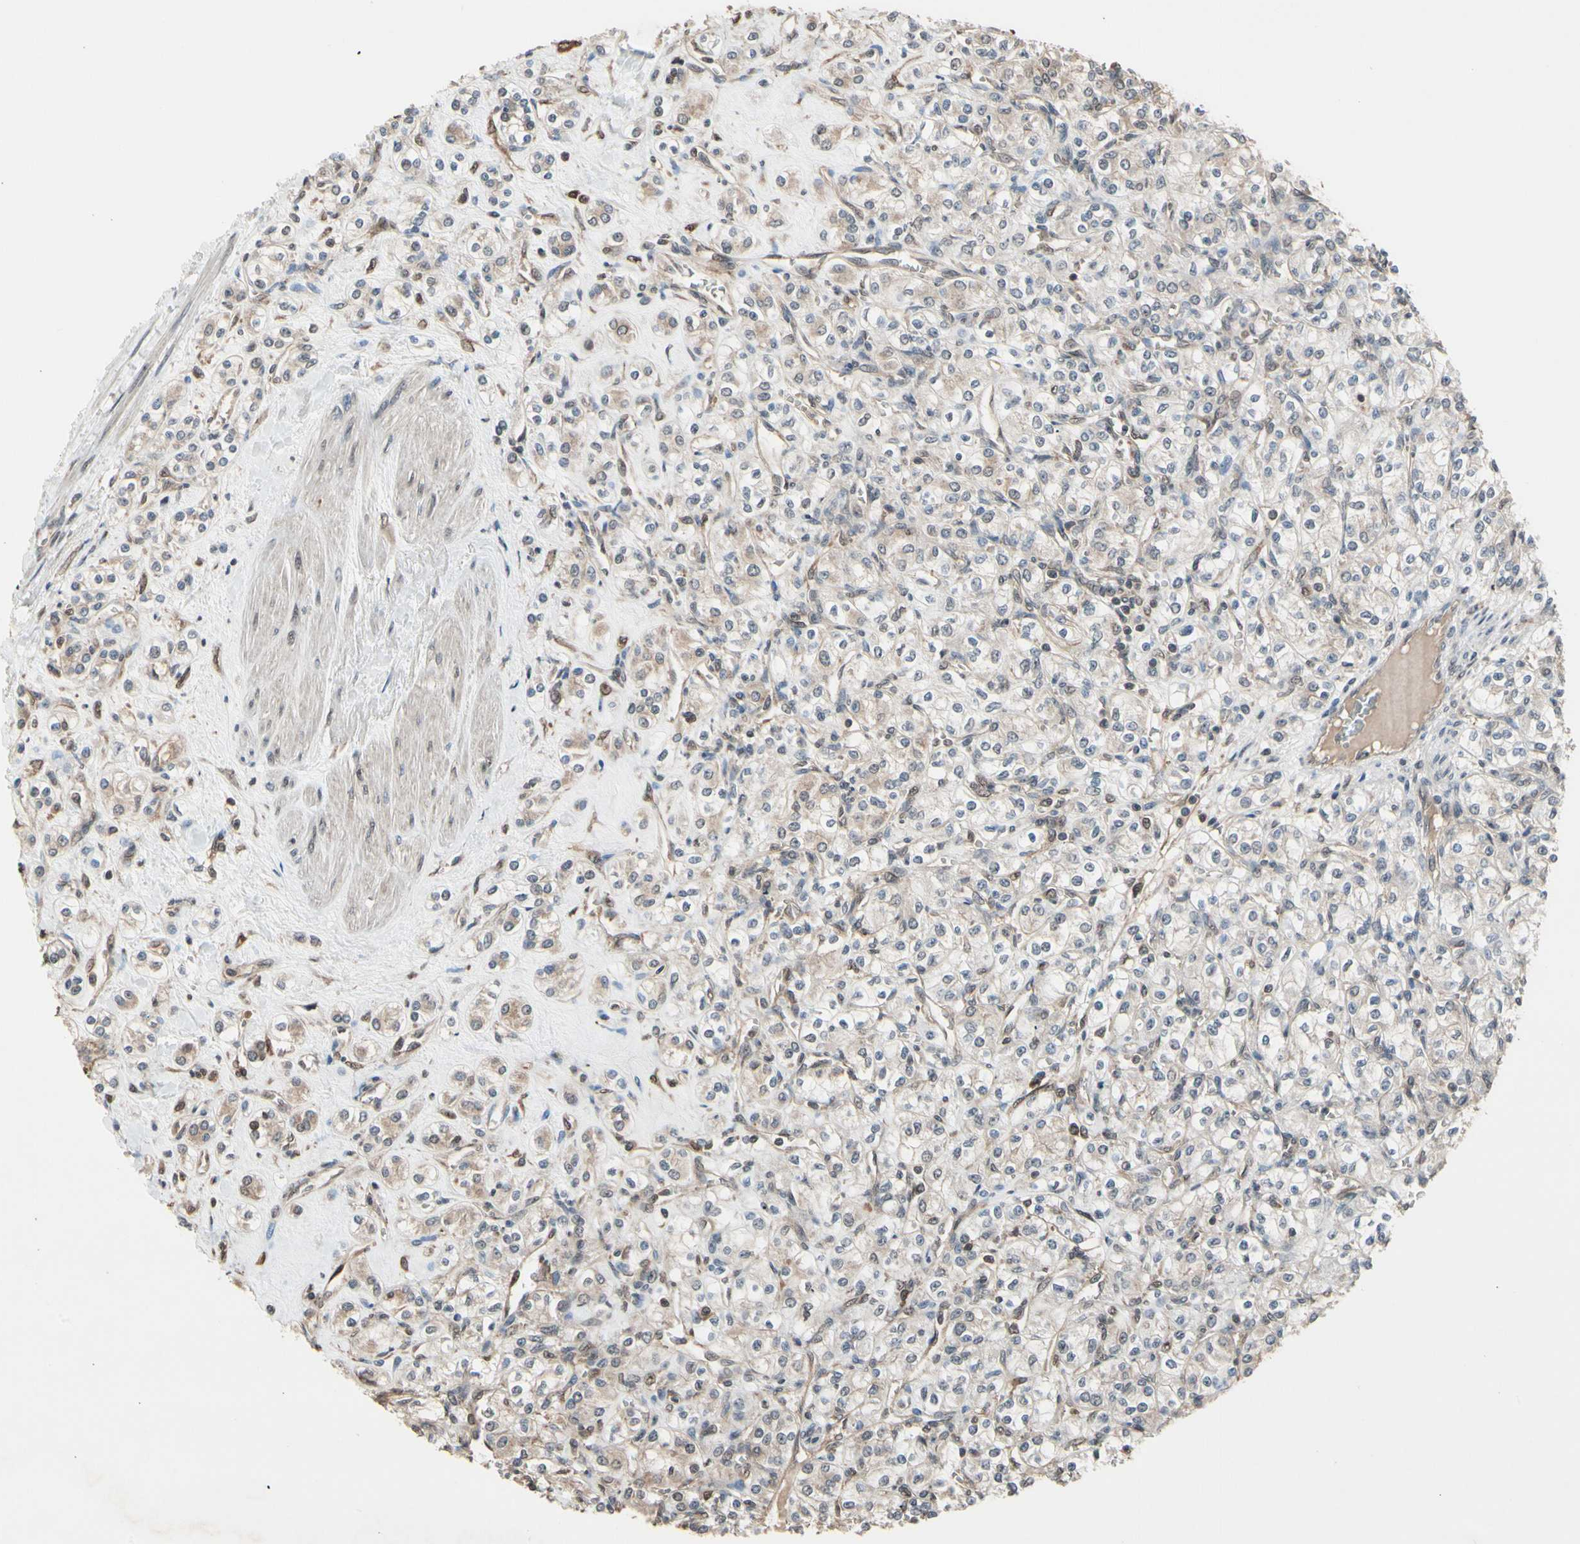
{"staining": {"intensity": "weak", "quantity": "<25%", "location": "cytoplasmic/membranous"}, "tissue": "renal cancer", "cell_type": "Tumor cells", "image_type": "cancer", "snomed": [{"axis": "morphology", "description": "Adenocarcinoma, NOS"}, {"axis": "topography", "description": "Kidney"}], "caption": "High magnification brightfield microscopy of renal cancer stained with DAB (3,3'-diaminobenzidine) (brown) and counterstained with hematoxylin (blue): tumor cells show no significant expression.", "gene": "PNPLA7", "patient": {"sex": "male", "age": 77}}